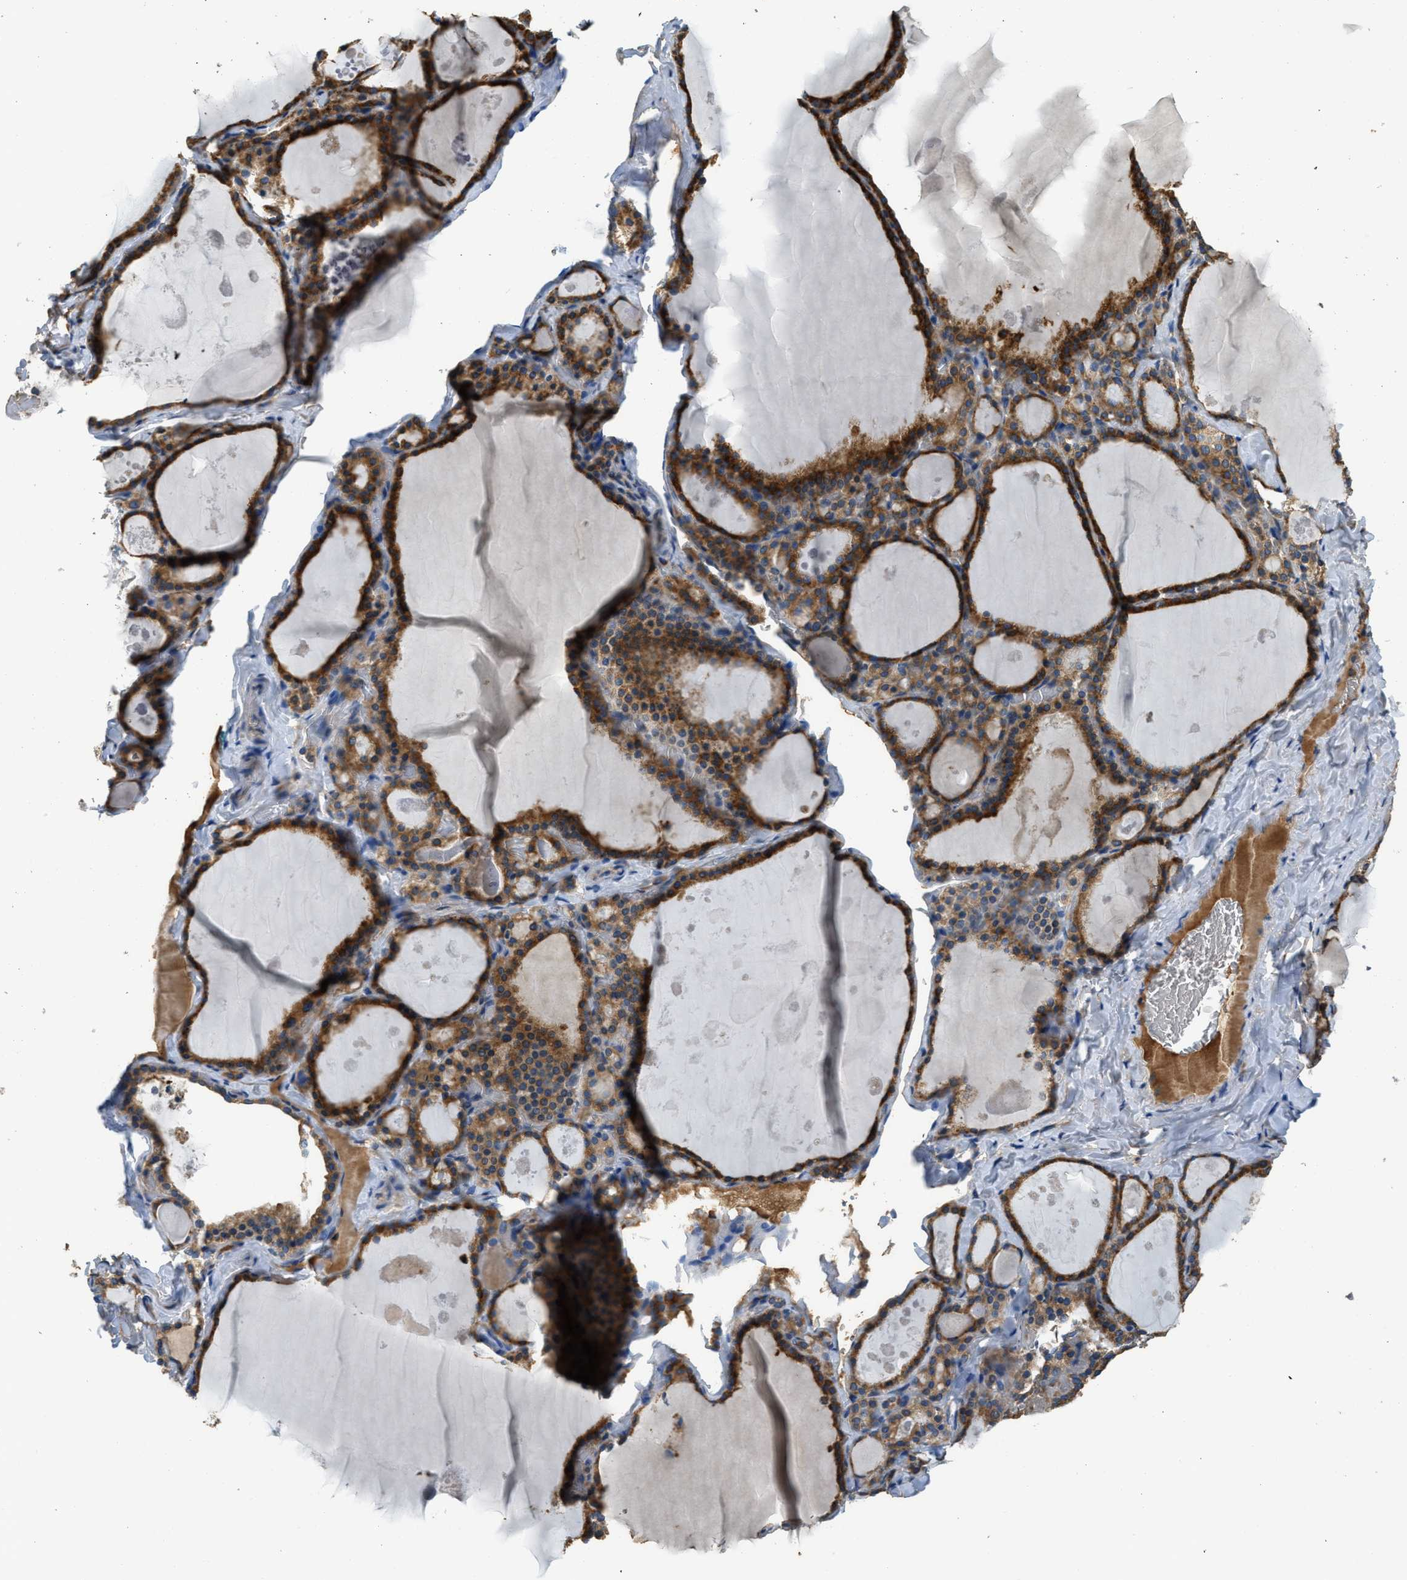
{"staining": {"intensity": "strong", "quantity": ">75%", "location": "cytoplasmic/membranous"}, "tissue": "thyroid gland", "cell_type": "Glandular cells", "image_type": "normal", "snomed": [{"axis": "morphology", "description": "Normal tissue, NOS"}, {"axis": "topography", "description": "Thyroid gland"}], "caption": "Immunohistochemical staining of benign thyroid gland displays >75% levels of strong cytoplasmic/membranous protein positivity in approximately >75% of glandular cells.", "gene": "RIPK2", "patient": {"sex": "male", "age": 56}}